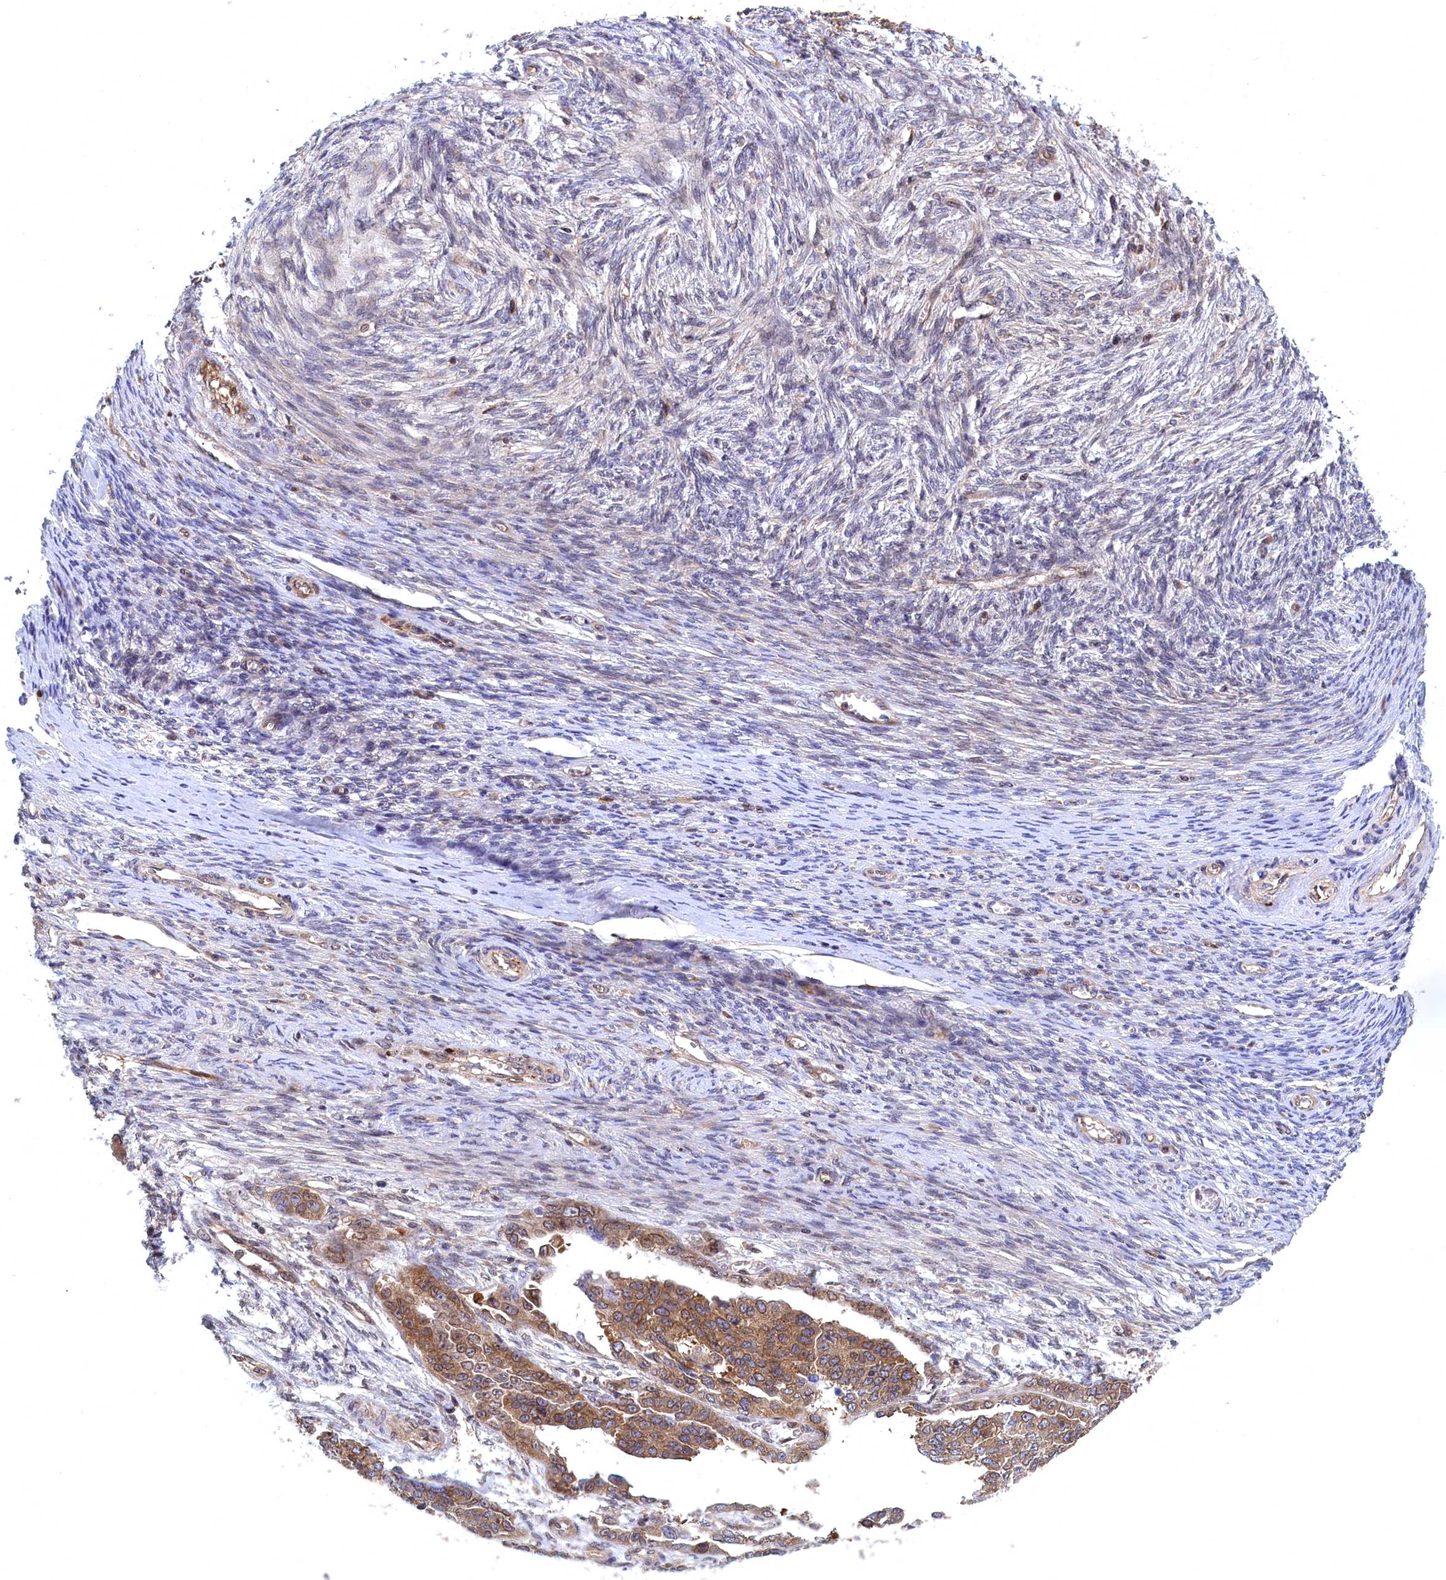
{"staining": {"intensity": "moderate", "quantity": ">75%", "location": "cytoplasmic/membranous,nuclear"}, "tissue": "ovarian cancer", "cell_type": "Tumor cells", "image_type": "cancer", "snomed": [{"axis": "morphology", "description": "Cystadenocarcinoma, serous, NOS"}, {"axis": "topography", "description": "Ovary"}], "caption": "This micrograph shows IHC staining of ovarian cancer (serous cystadenocarcinoma), with medium moderate cytoplasmic/membranous and nuclear staining in approximately >75% of tumor cells.", "gene": "NAA10", "patient": {"sex": "female", "age": 44}}